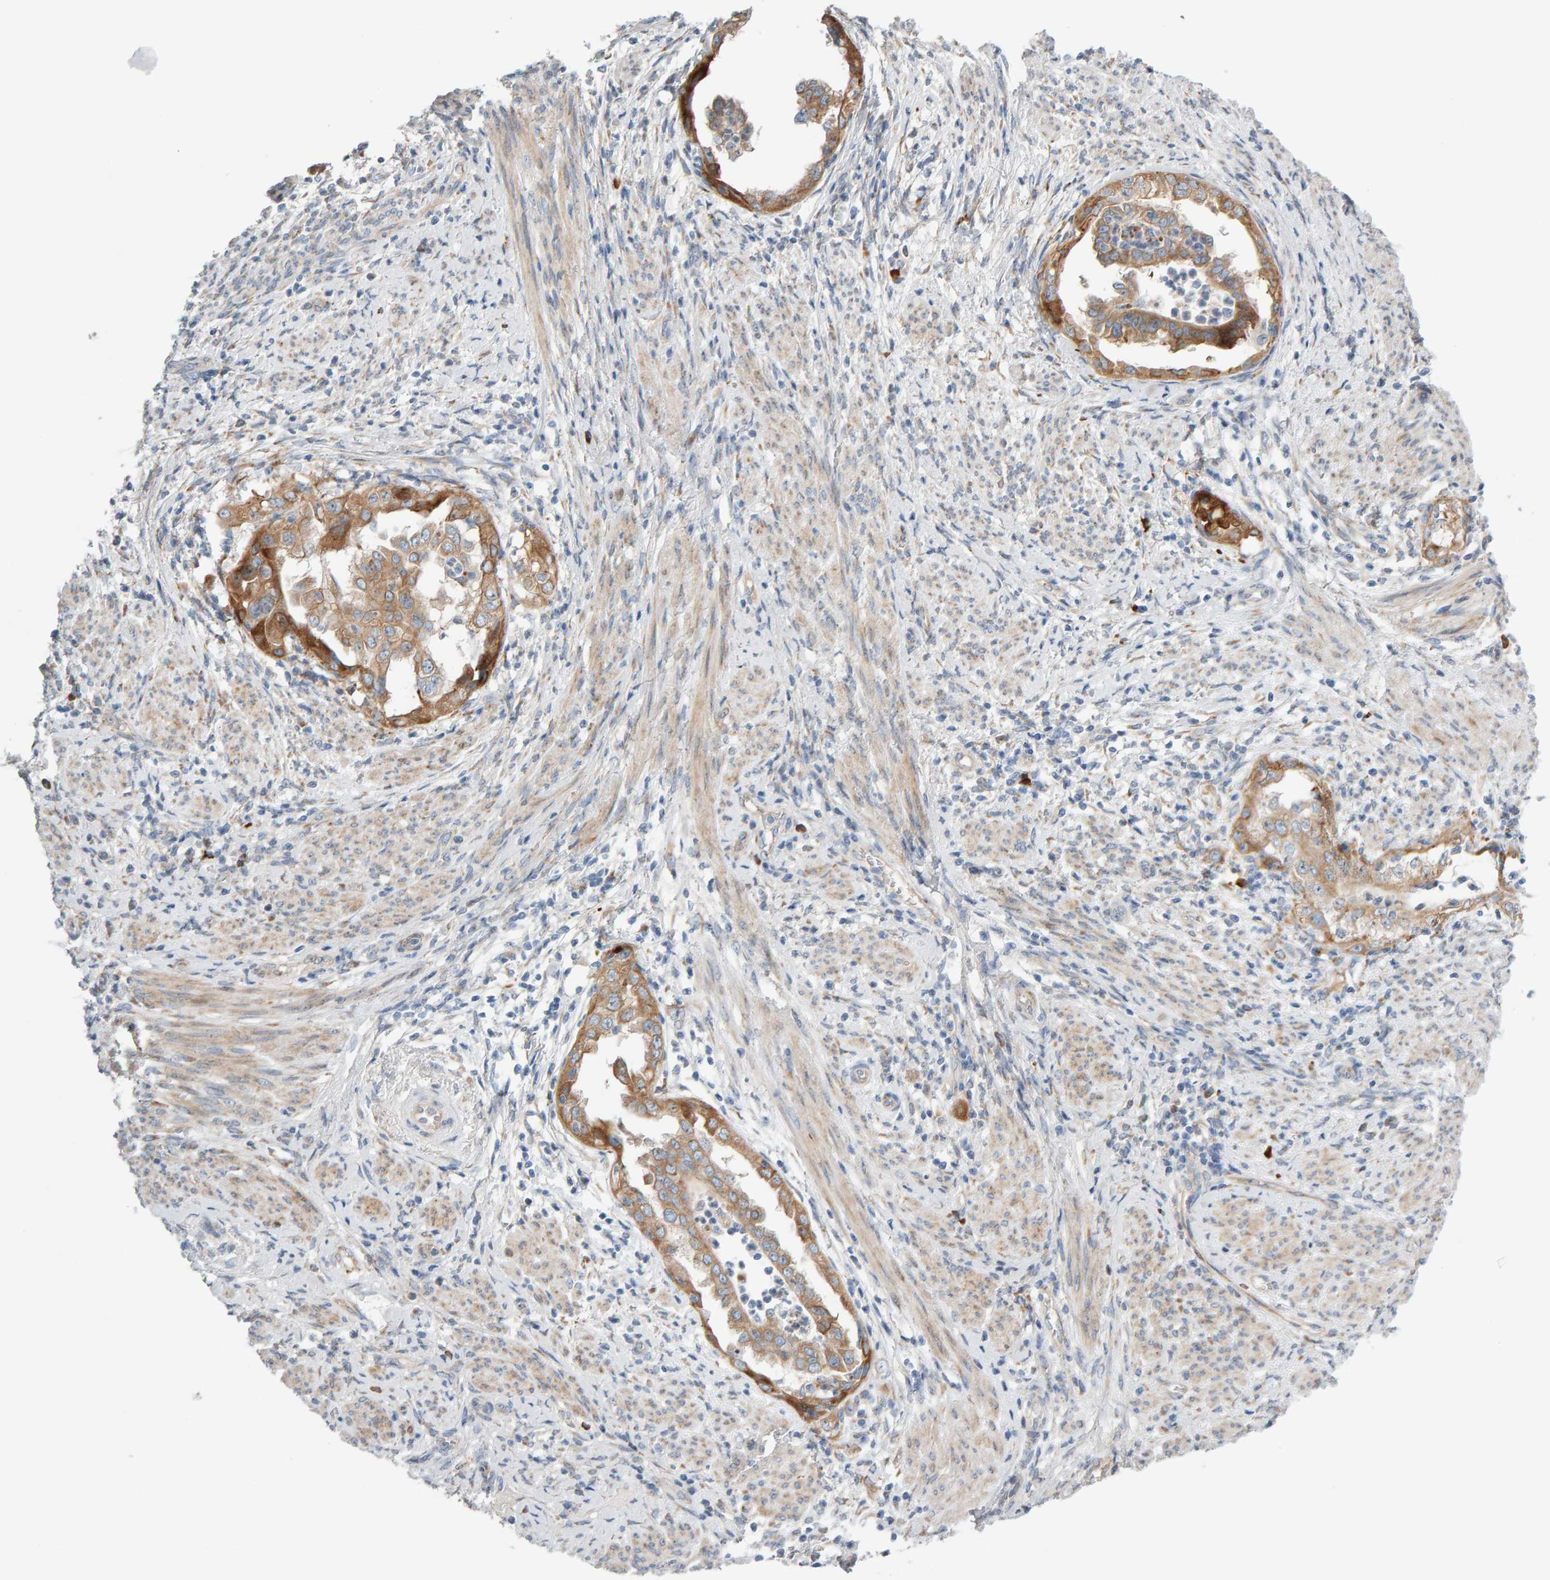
{"staining": {"intensity": "moderate", "quantity": ">75%", "location": "cytoplasmic/membranous"}, "tissue": "endometrial cancer", "cell_type": "Tumor cells", "image_type": "cancer", "snomed": [{"axis": "morphology", "description": "Adenocarcinoma, NOS"}, {"axis": "topography", "description": "Endometrium"}], "caption": "Tumor cells exhibit moderate cytoplasmic/membranous positivity in about >75% of cells in endometrial cancer (adenocarcinoma).", "gene": "ENGASE", "patient": {"sex": "female", "age": 85}}